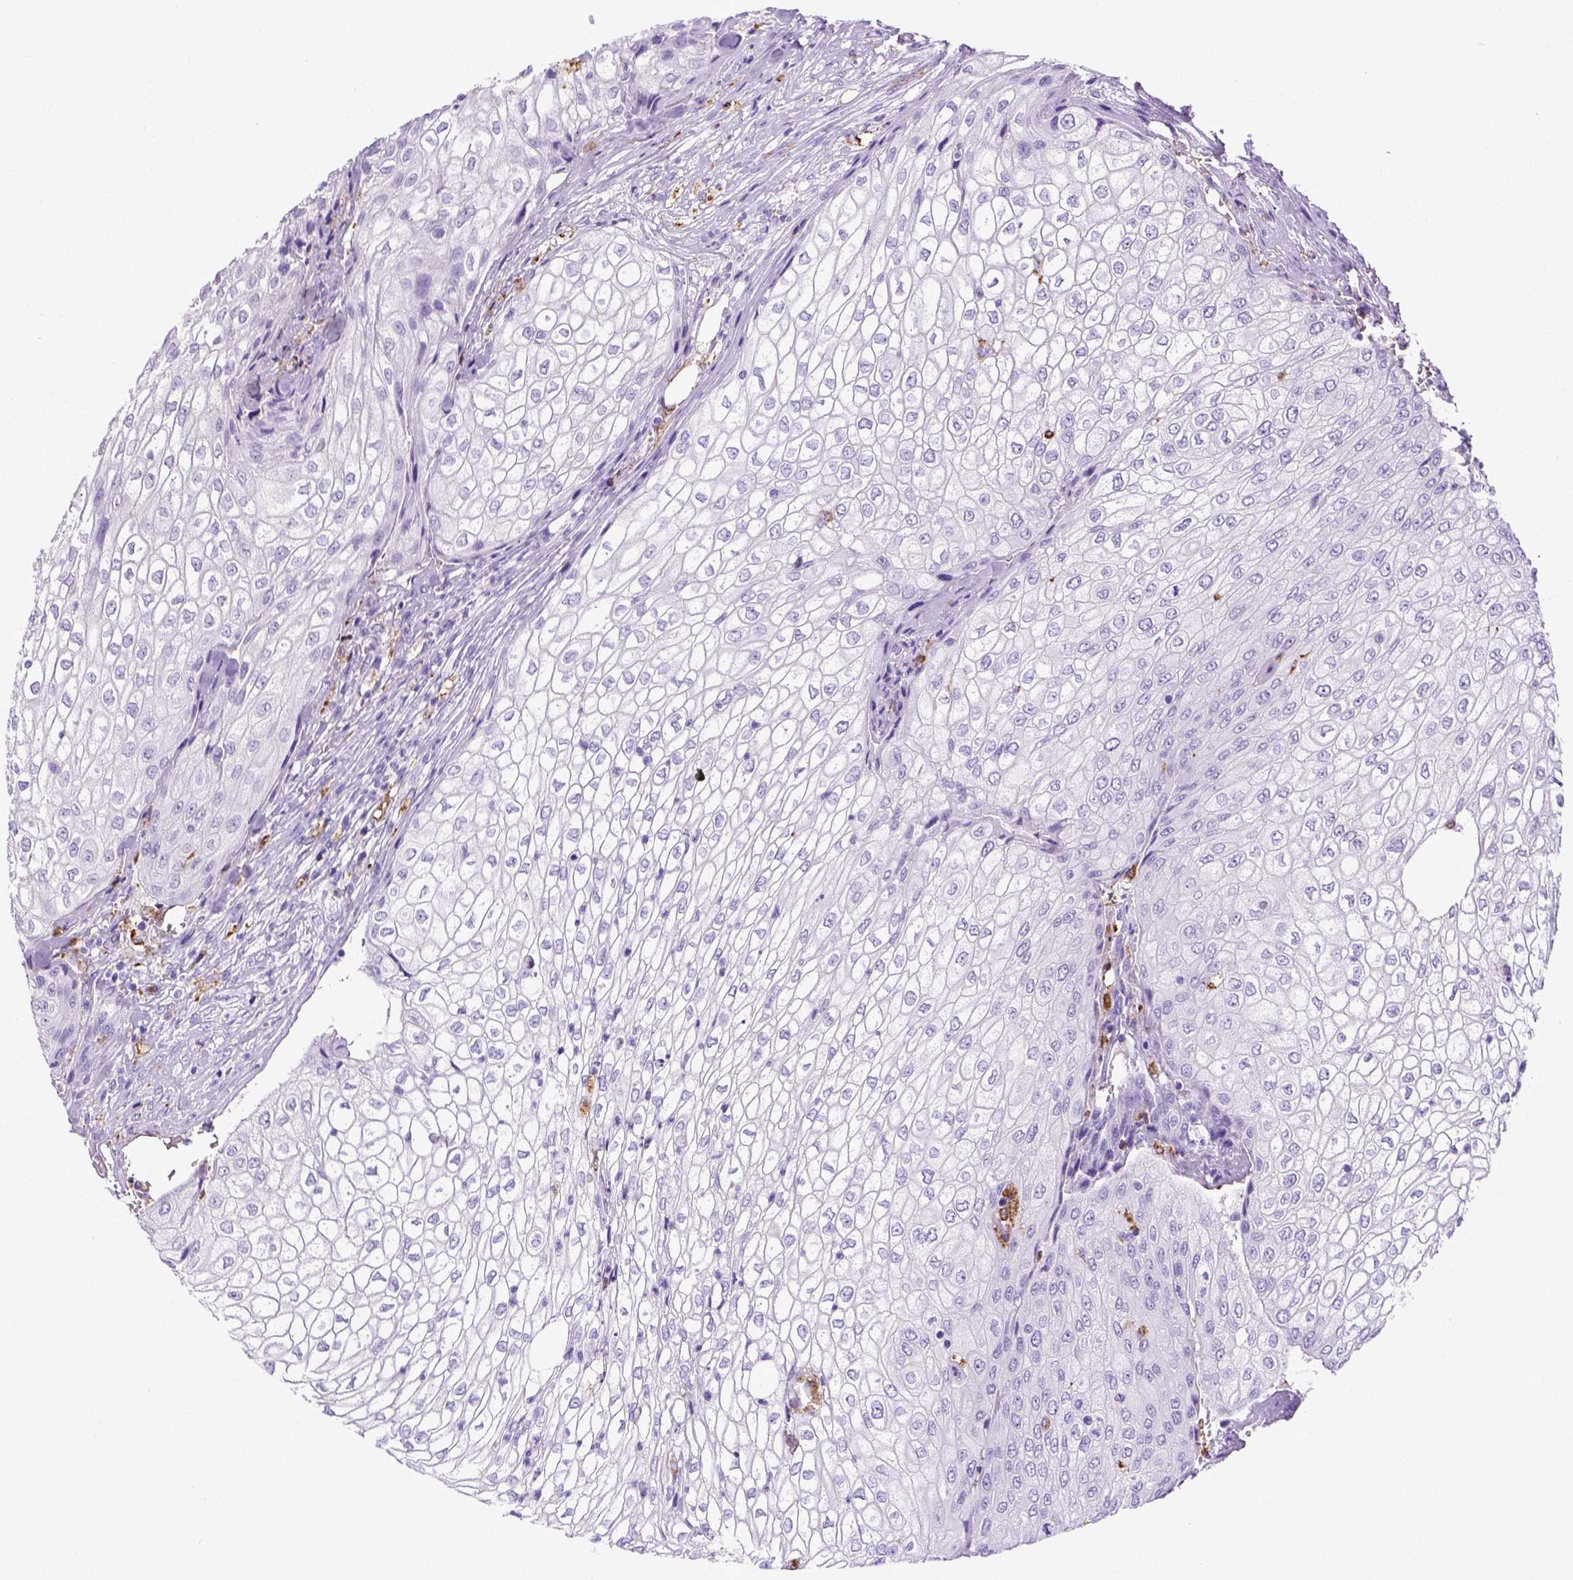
{"staining": {"intensity": "negative", "quantity": "none", "location": "none"}, "tissue": "urothelial cancer", "cell_type": "Tumor cells", "image_type": "cancer", "snomed": [{"axis": "morphology", "description": "Urothelial carcinoma, High grade"}, {"axis": "topography", "description": "Urinary bladder"}], "caption": "Urothelial carcinoma (high-grade) stained for a protein using immunohistochemistry exhibits no expression tumor cells.", "gene": "CD68", "patient": {"sex": "male", "age": 62}}